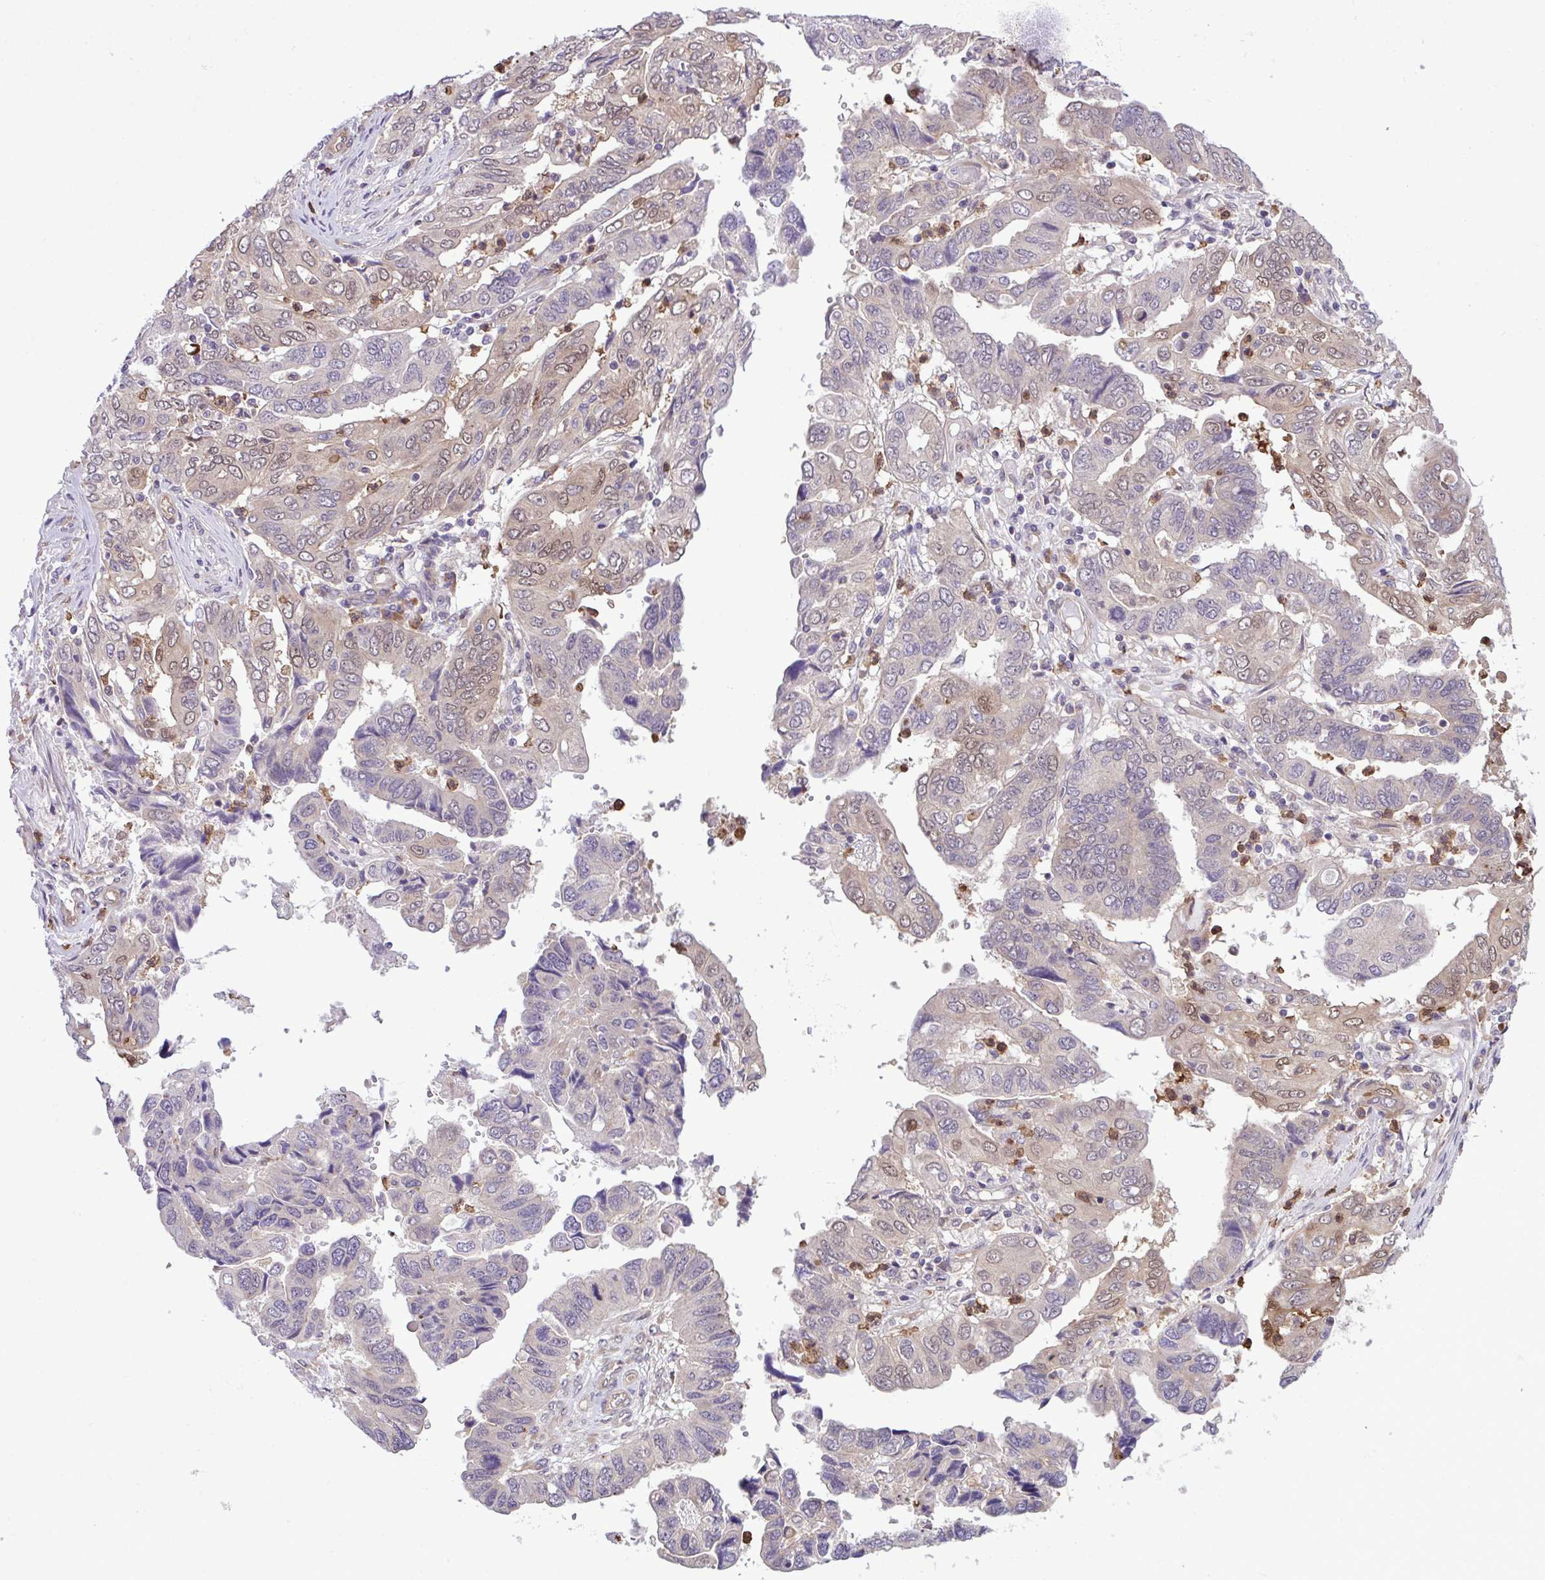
{"staining": {"intensity": "moderate", "quantity": "<25%", "location": "nuclear"}, "tissue": "ovarian cancer", "cell_type": "Tumor cells", "image_type": "cancer", "snomed": [{"axis": "morphology", "description": "Cystadenocarcinoma, serous, NOS"}, {"axis": "topography", "description": "Ovary"}], "caption": "Immunohistochemistry (IHC) of human serous cystadenocarcinoma (ovarian) demonstrates low levels of moderate nuclear expression in about <25% of tumor cells.", "gene": "CMPK1", "patient": {"sex": "female", "age": 79}}